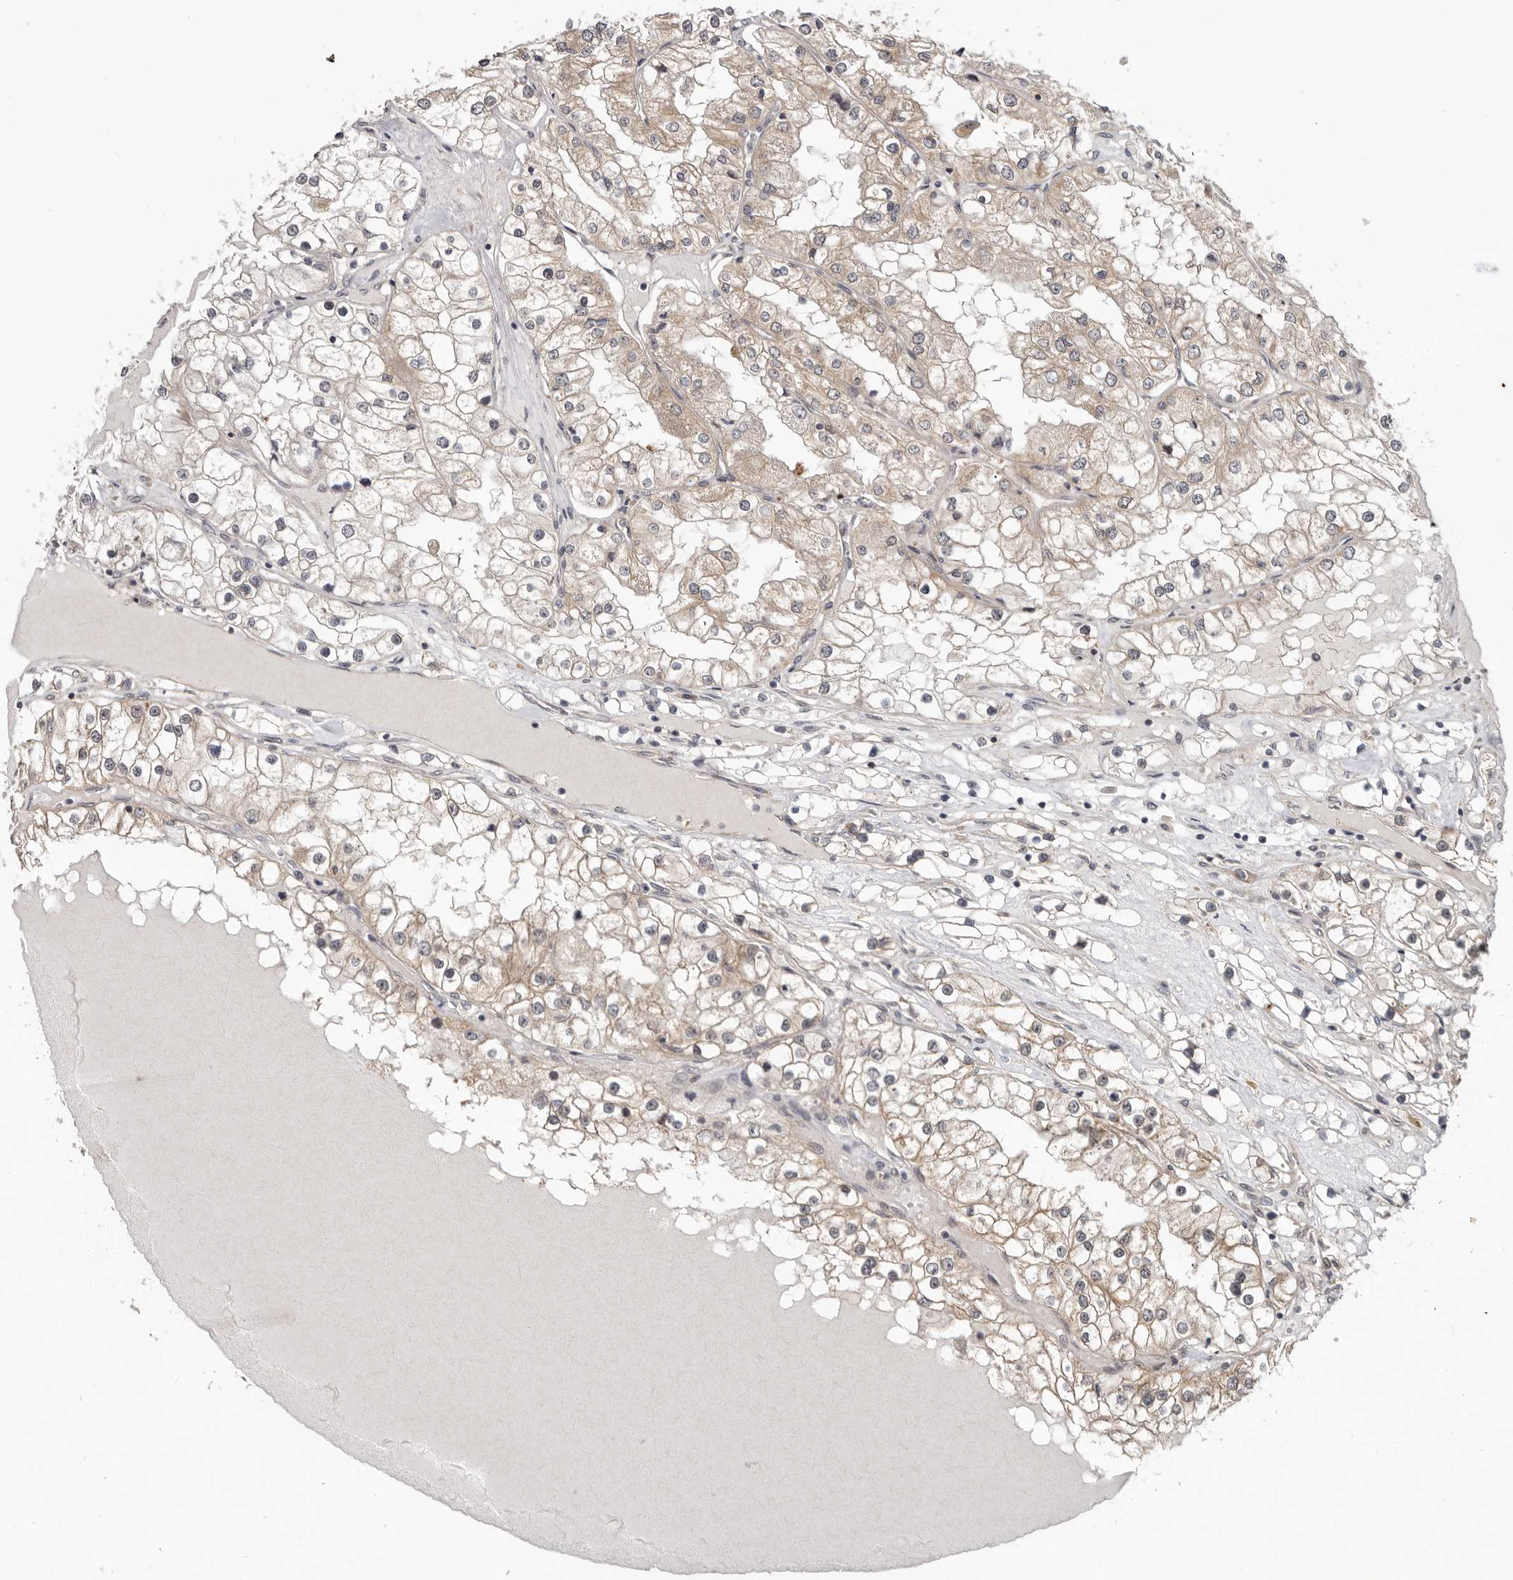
{"staining": {"intensity": "moderate", "quantity": ">75%", "location": "cytoplasmic/membranous"}, "tissue": "renal cancer", "cell_type": "Tumor cells", "image_type": "cancer", "snomed": [{"axis": "morphology", "description": "Adenocarcinoma, NOS"}, {"axis": "topography", "description": "Kidney"}], "caption": "Human renal cancer (adenocarcinoma) stained with a brown dye exhibits moderate cytoplasmic/membranous positive staining in about >75% of tumor cells.", "gene": "BAD", "patient": {"sex": "male", "age": 68}}